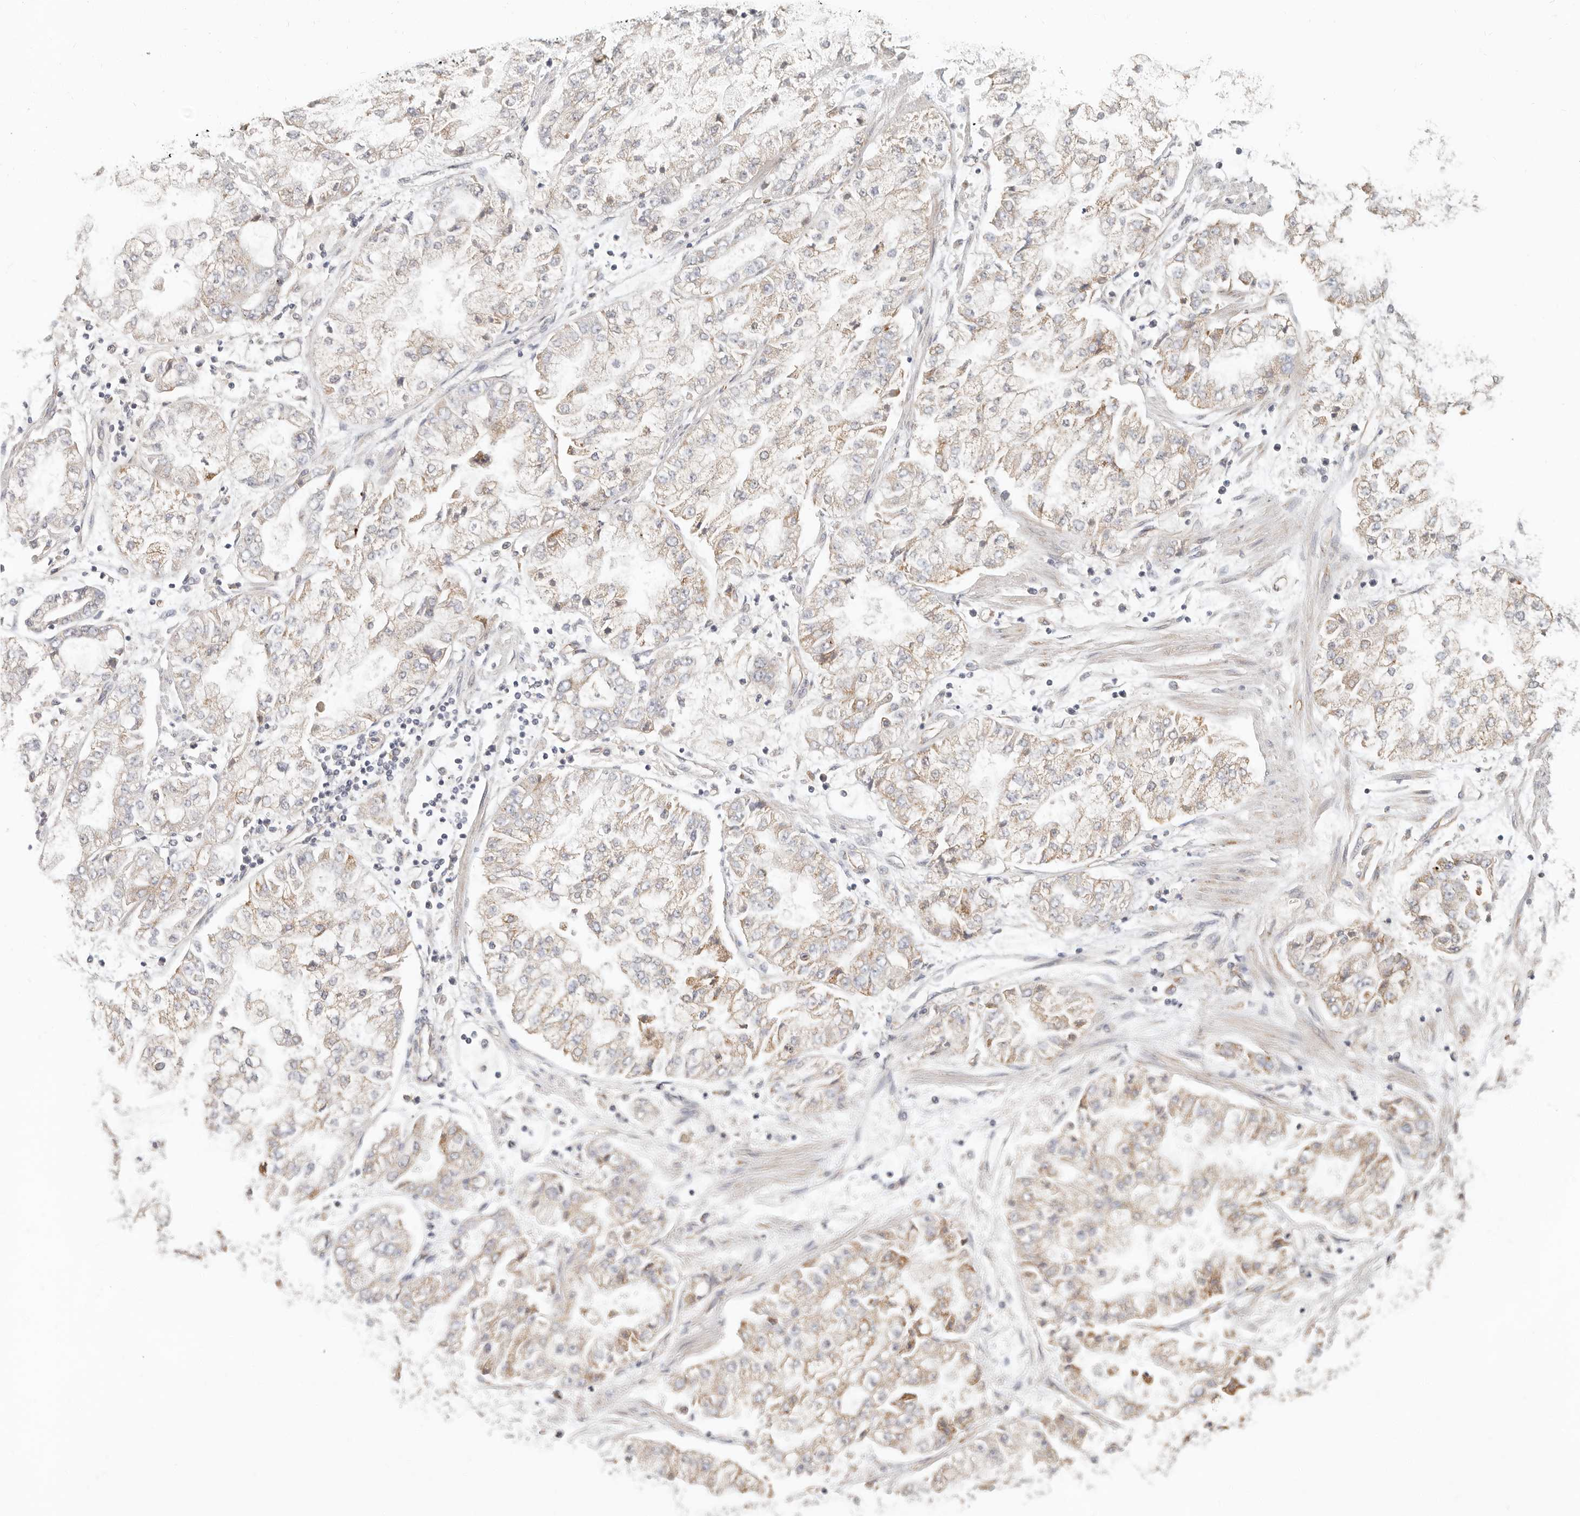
{"staining": {"intensity": "weak", "quantity": "25%-75%", "location": "cytoplasmic/membranous"}, "tissue": "stomach cancer", "cell_type": "Tumor cells", "image_type": "cancer", "snomed": [{"axis": "morphology", "description": "Adenocarcinoma, NOS"}, {"axis": "topography", "description": "Stomach"}], "caption": "Adenocarcinoma (stomach) tissue shows weak cytoplasmic/membranous staining in approximately 25%-75% of tumor cells", "gene": "SPRING1", "patient": {"sex": "male", "age": 76}}